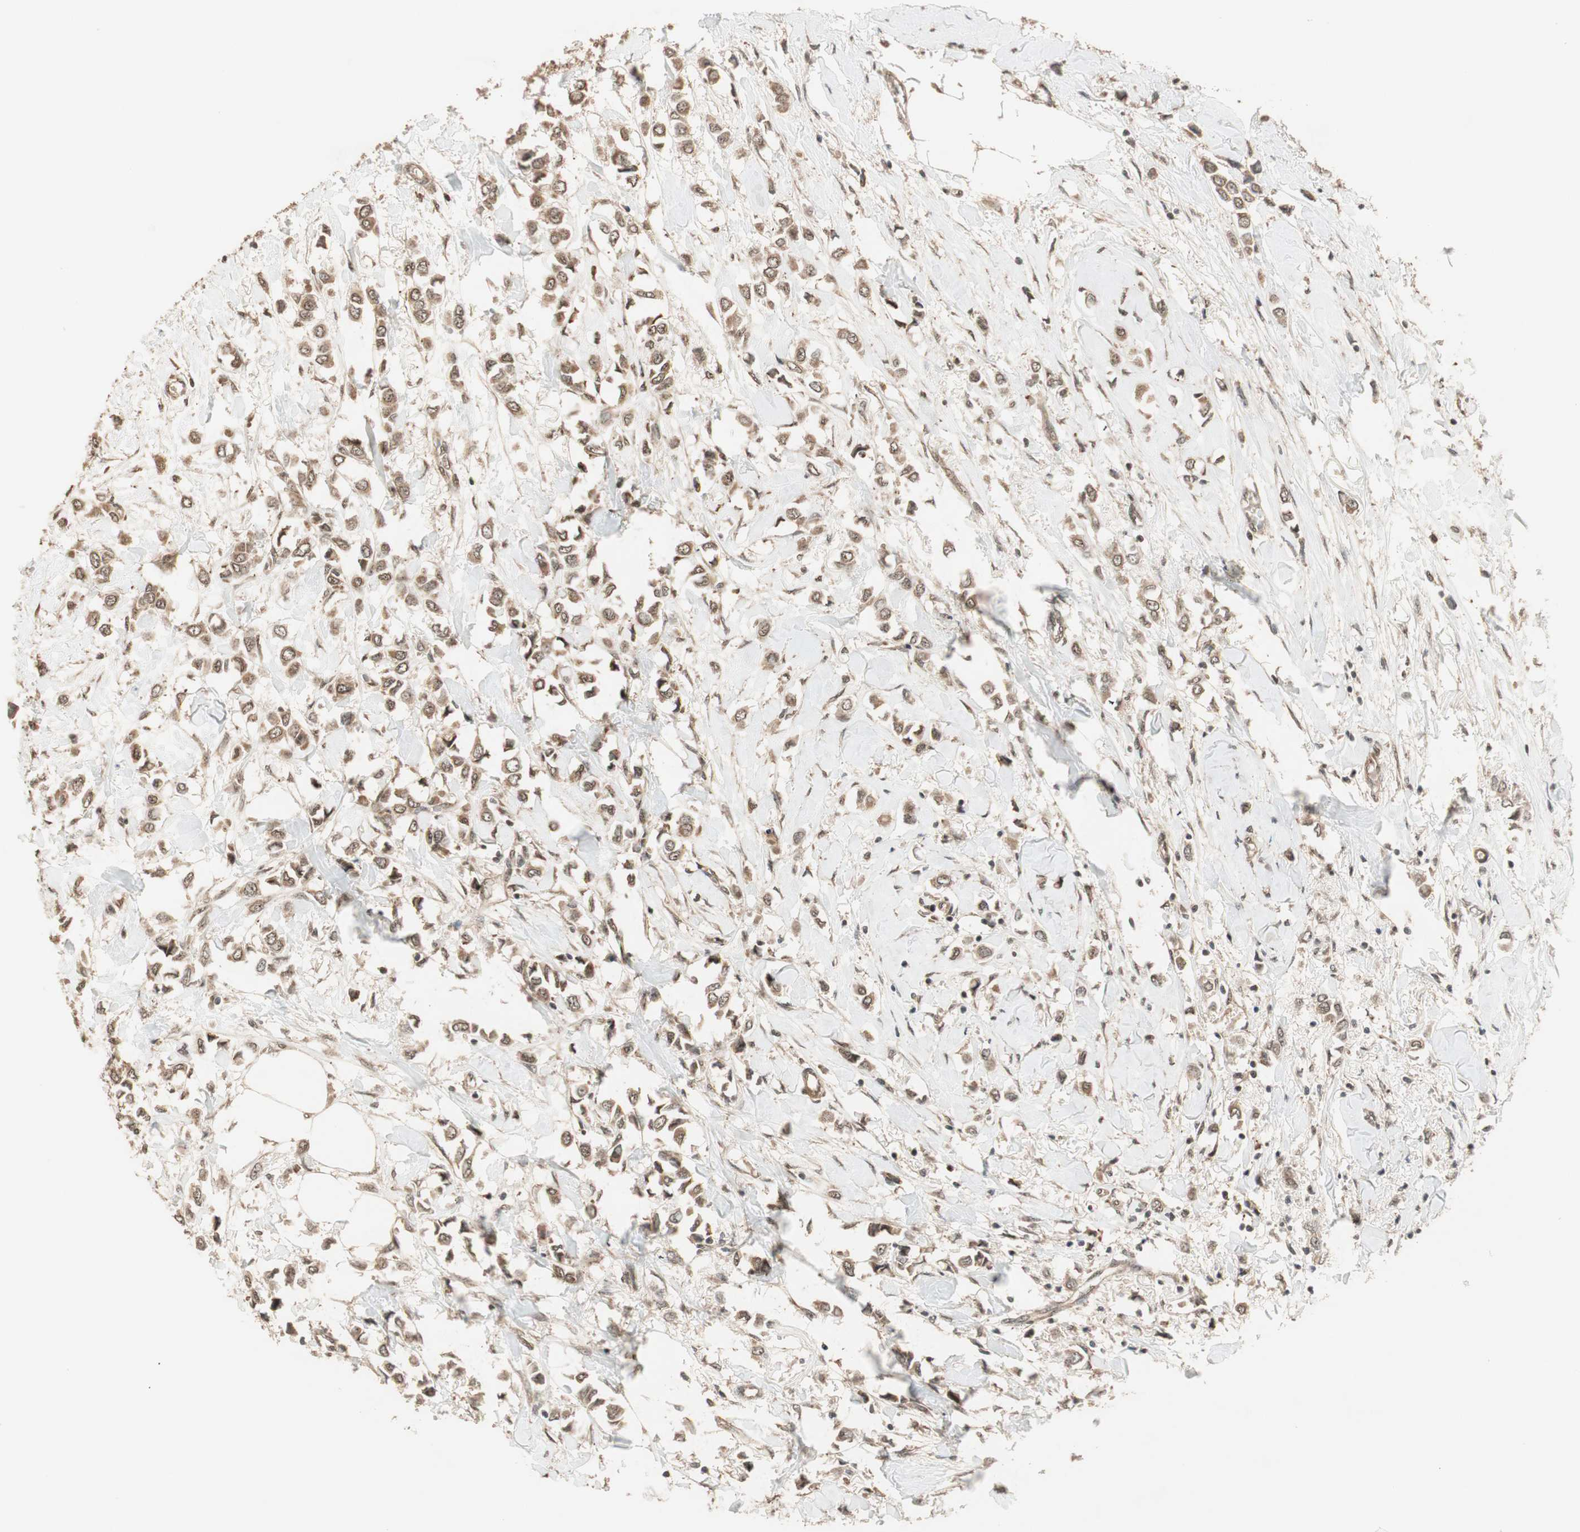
{"staining": {"intensity": "moderate", "quantity": ">75%", "location": "cytoplasmic/membranous,nuclear"}, "tissue": "breast cancer", "cell_type": "Tumor cells", "image_type": "cancer", "snomed": [{"axis": "morphology", "description": "Lobular carcinoma"}, {"axis": "topography", "description": "Breast"}], "caption": "Immunohistochemical staining of breast cancer (lobular carcinoma) demonstrates medium levels of moderate cytoplasmic/membranous and nuclear protein positivity in about >75% of tumor cells. (DAB (3,3'-diaminobenzidine) IHC with brightfield microscopy, high magnification).", "gene": "ZSCAN31", "patient": {"sex": "female", "age": 51}}